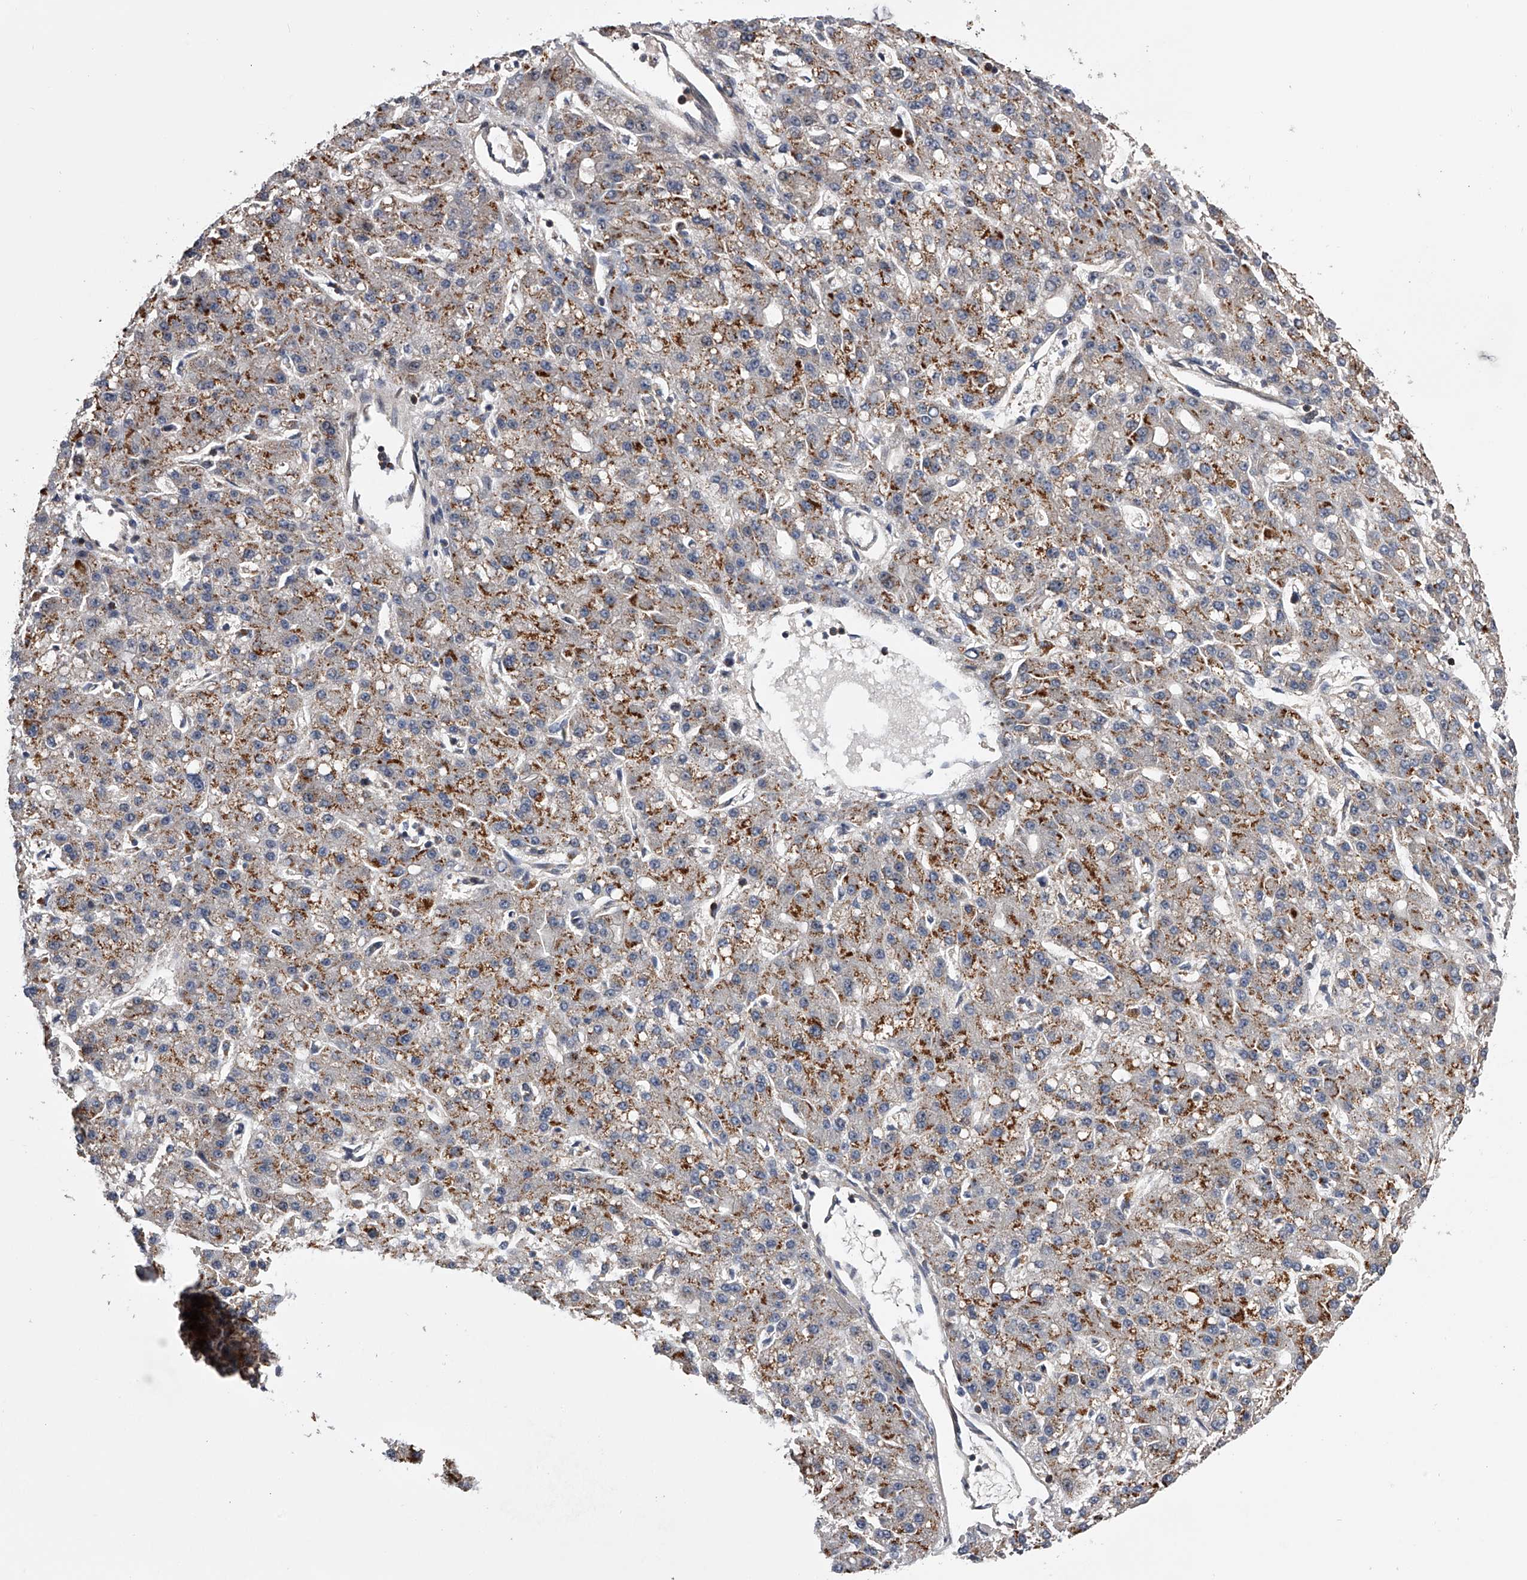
{"staining": {"intensity": "moderate", "quantity": "25%-75%", "location": "cytoplasmic/membranous"}, "tissue": "liver cancer", "cell_type": "Tumor cells", "image_type": "cancer", "snomed": [{"axis": "morphology", "description": "Carcinoma, Hepatocellular, NOS"}, {"axis": "topography", "description": "Liver"}], "caption": "About 25%-75% of tumor cells in human liver cancer reveal moderate cytoplasmic/membranous protein positivity as visualized by brown immunohistochemical staining.", "gene": "PAN3", "patient": {"sex": "male", "age": 67}}